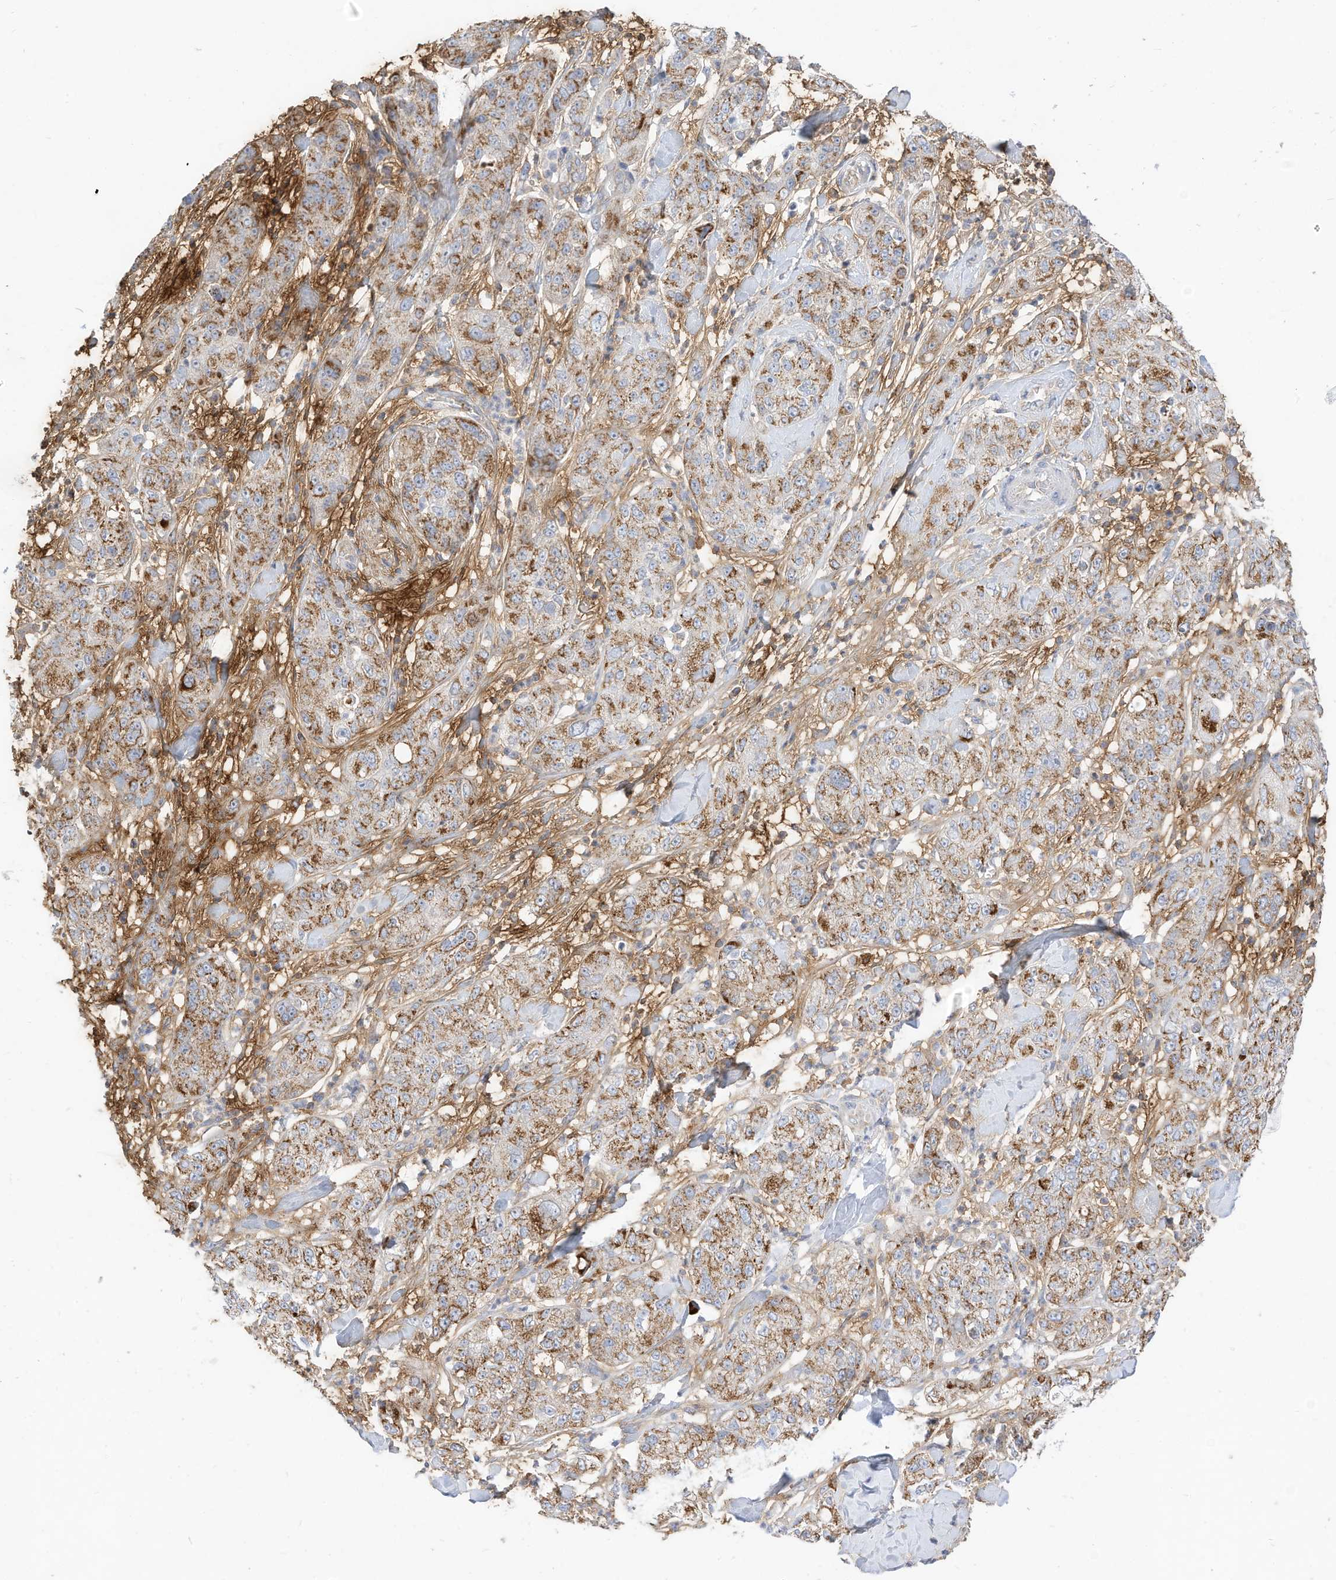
{"staining": {"intensity": "moderate", "quantity": ">75%", "location": "cytoplasmic/membranous"}, "tissue": "pancreatic cancer", "cell_type": "Tumor cells", "image_type": "cancer", "snomed": [{"axis": "morphology", "description": "Adenocarcinoma, NOS"}, {"axis": "topography", "description": "Pancreas"}], "caption": "Immunohistochemical staining of pancreatic cancer (adenocarcinoma) displays moderate cytoplasmic/membranous protein expression in about >75% of tumor cells. The protein is stained brown, and the nuclei are stained in blue (DAB IHC with brightfield microscopy, high magnification).", "gene": "RHOH", "patient": {"sex": "female", "age": 78}}